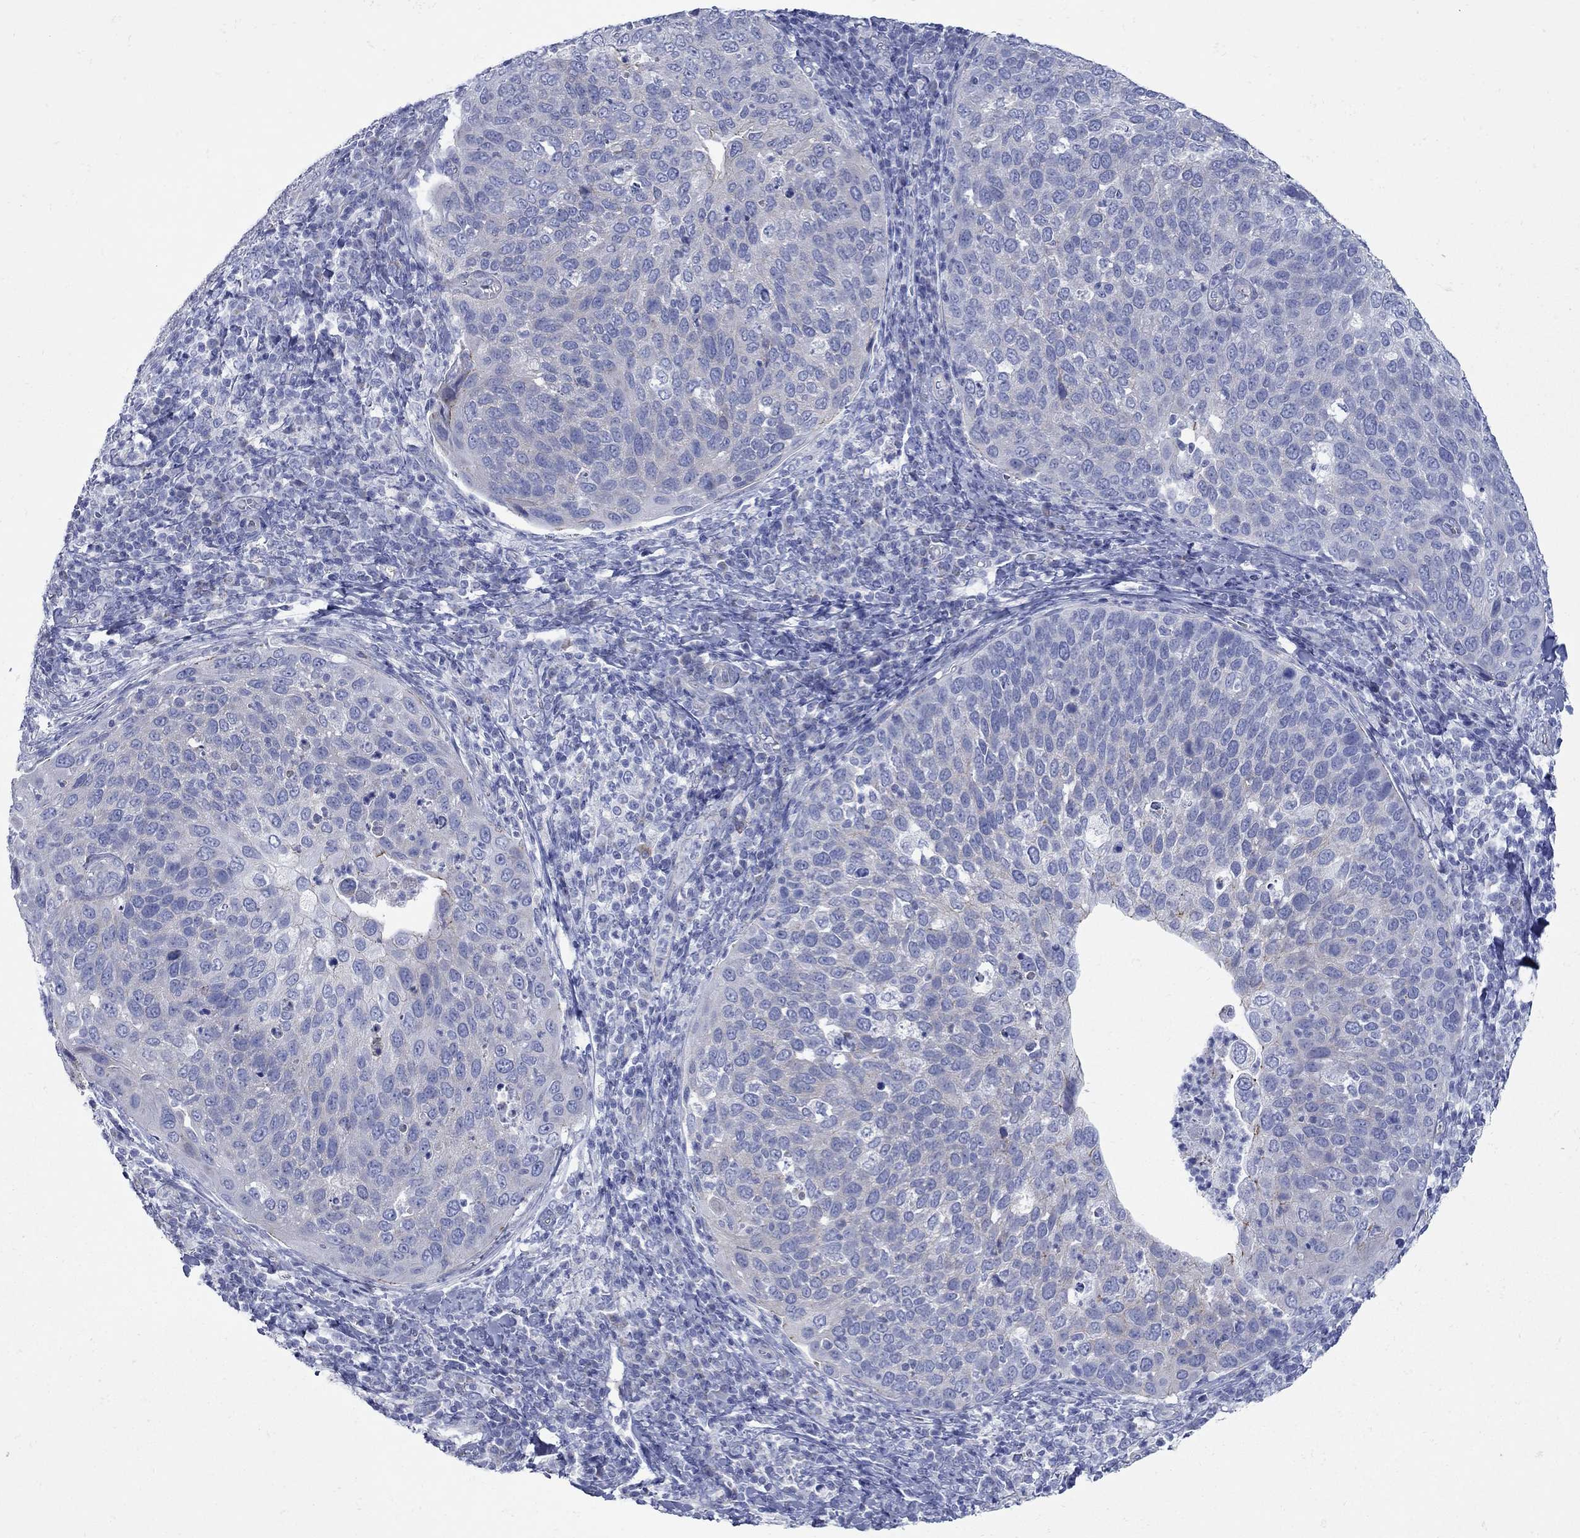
{"staining": {"intensity": "weak", "quantity": "<25%", "location": "cytoplasmic/membranous"}, "tissue": "cervical cancer", "cell_type": "Tumor cells", "image_type": "cancer", "snomed": [{"axis": "morphology", "description": "Squamous cell carcinoma, NOS"}, {"axis": "topography", "description": "Cervix"}], "caption": "Image shows no protein positivity in tumor cells of cervical cancer tissue.", "gene": "PDZD3", "patient": {"sex": "female", "age": 54}}